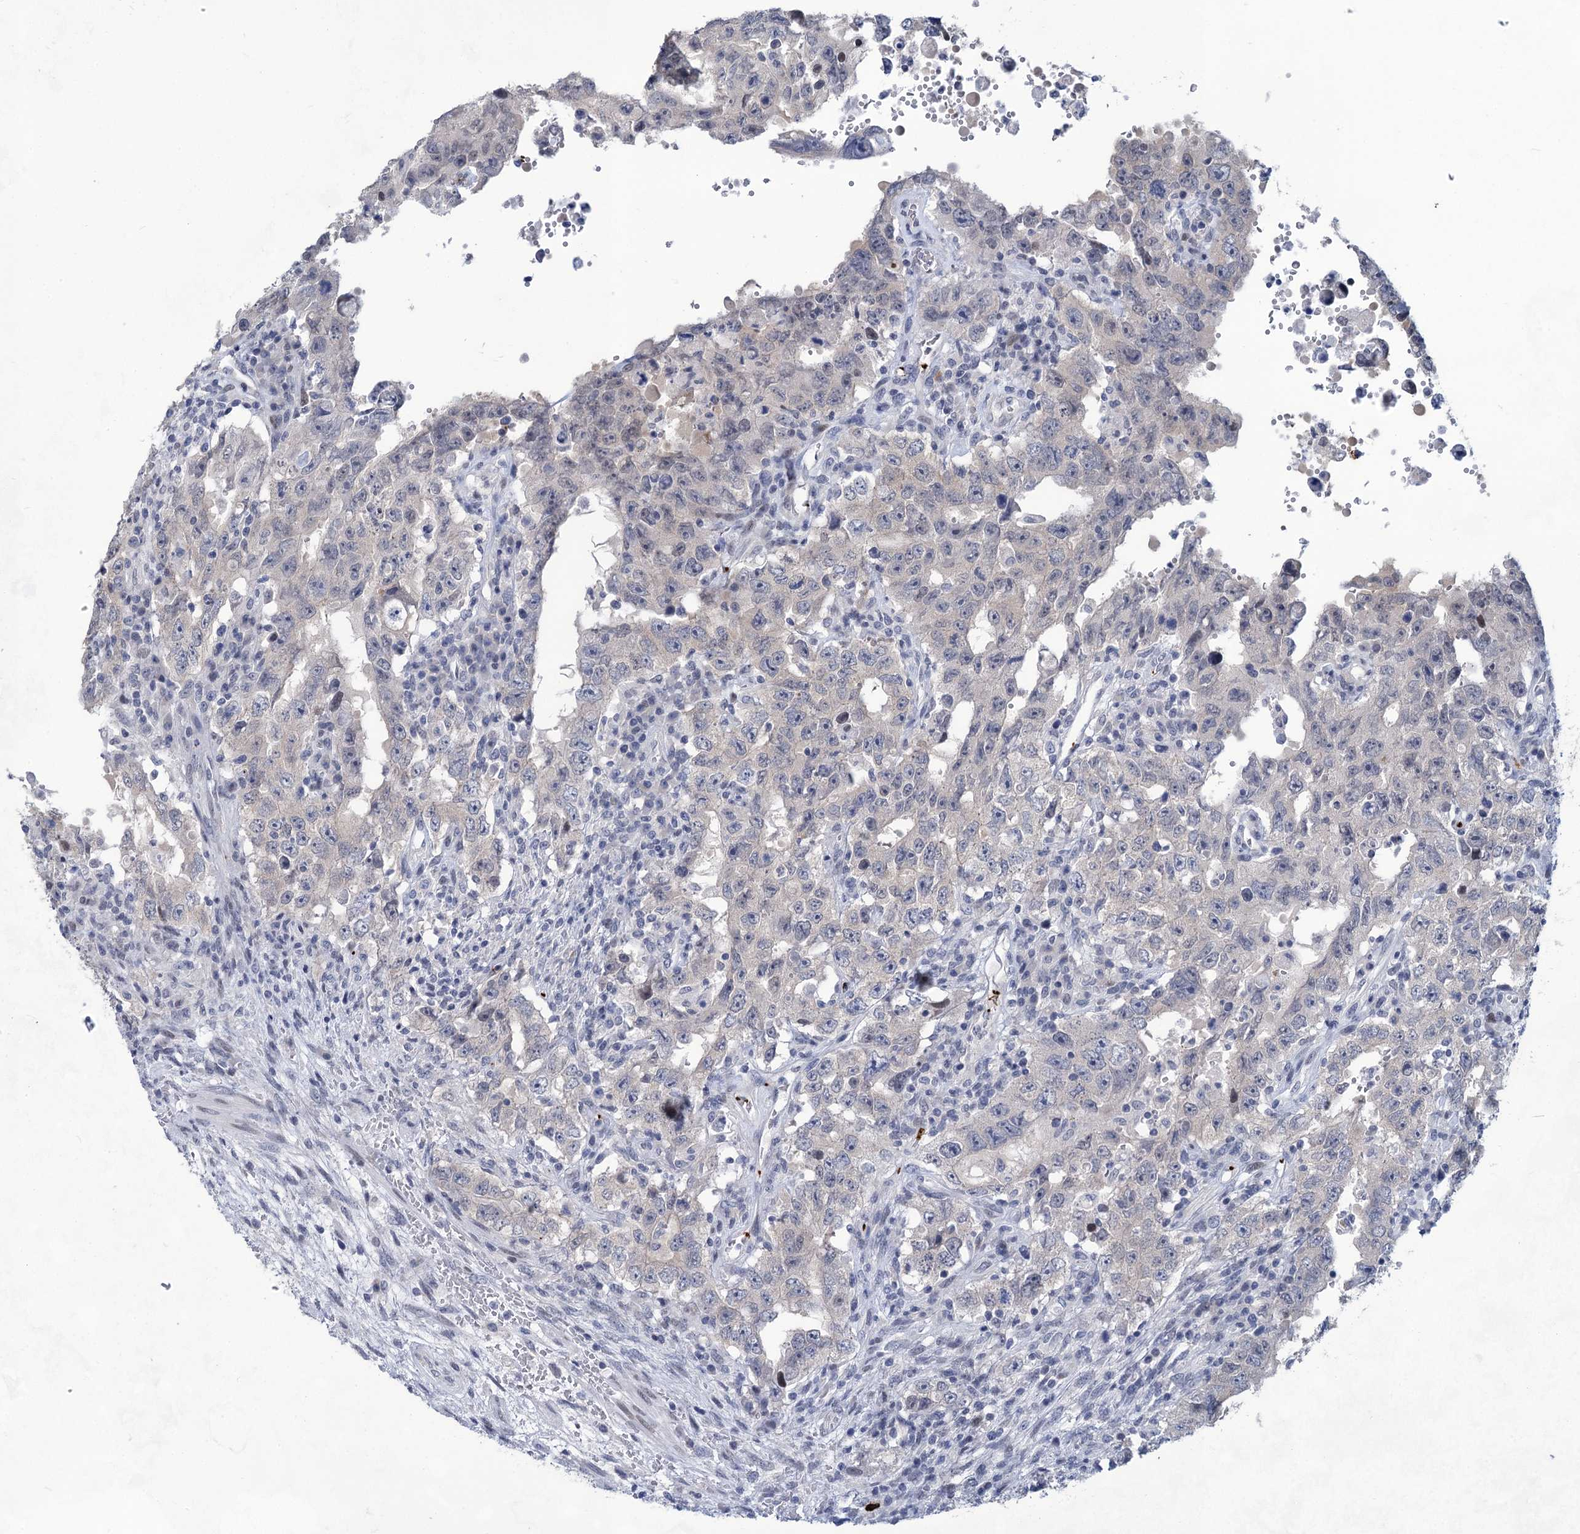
{"staining": {"intensity": "negative", "quantity": "none", "location": "none"}, "tissue": "testis cancer", "cell_type": "Tumor cells", "image_type": "cancer", "snomed": [{"axis": "morphology", "description": "Carcinoma, Embryonal, NOS"}, {"axis": "topography", "description": "Testis"}], "caption": "DAB immunohistochemical staining of human embryonal carcinoma (testis) exhibits no significant positivity in tumor cells.", "gene": "MON2", "patient": {"sex": "male", "age": 26}}